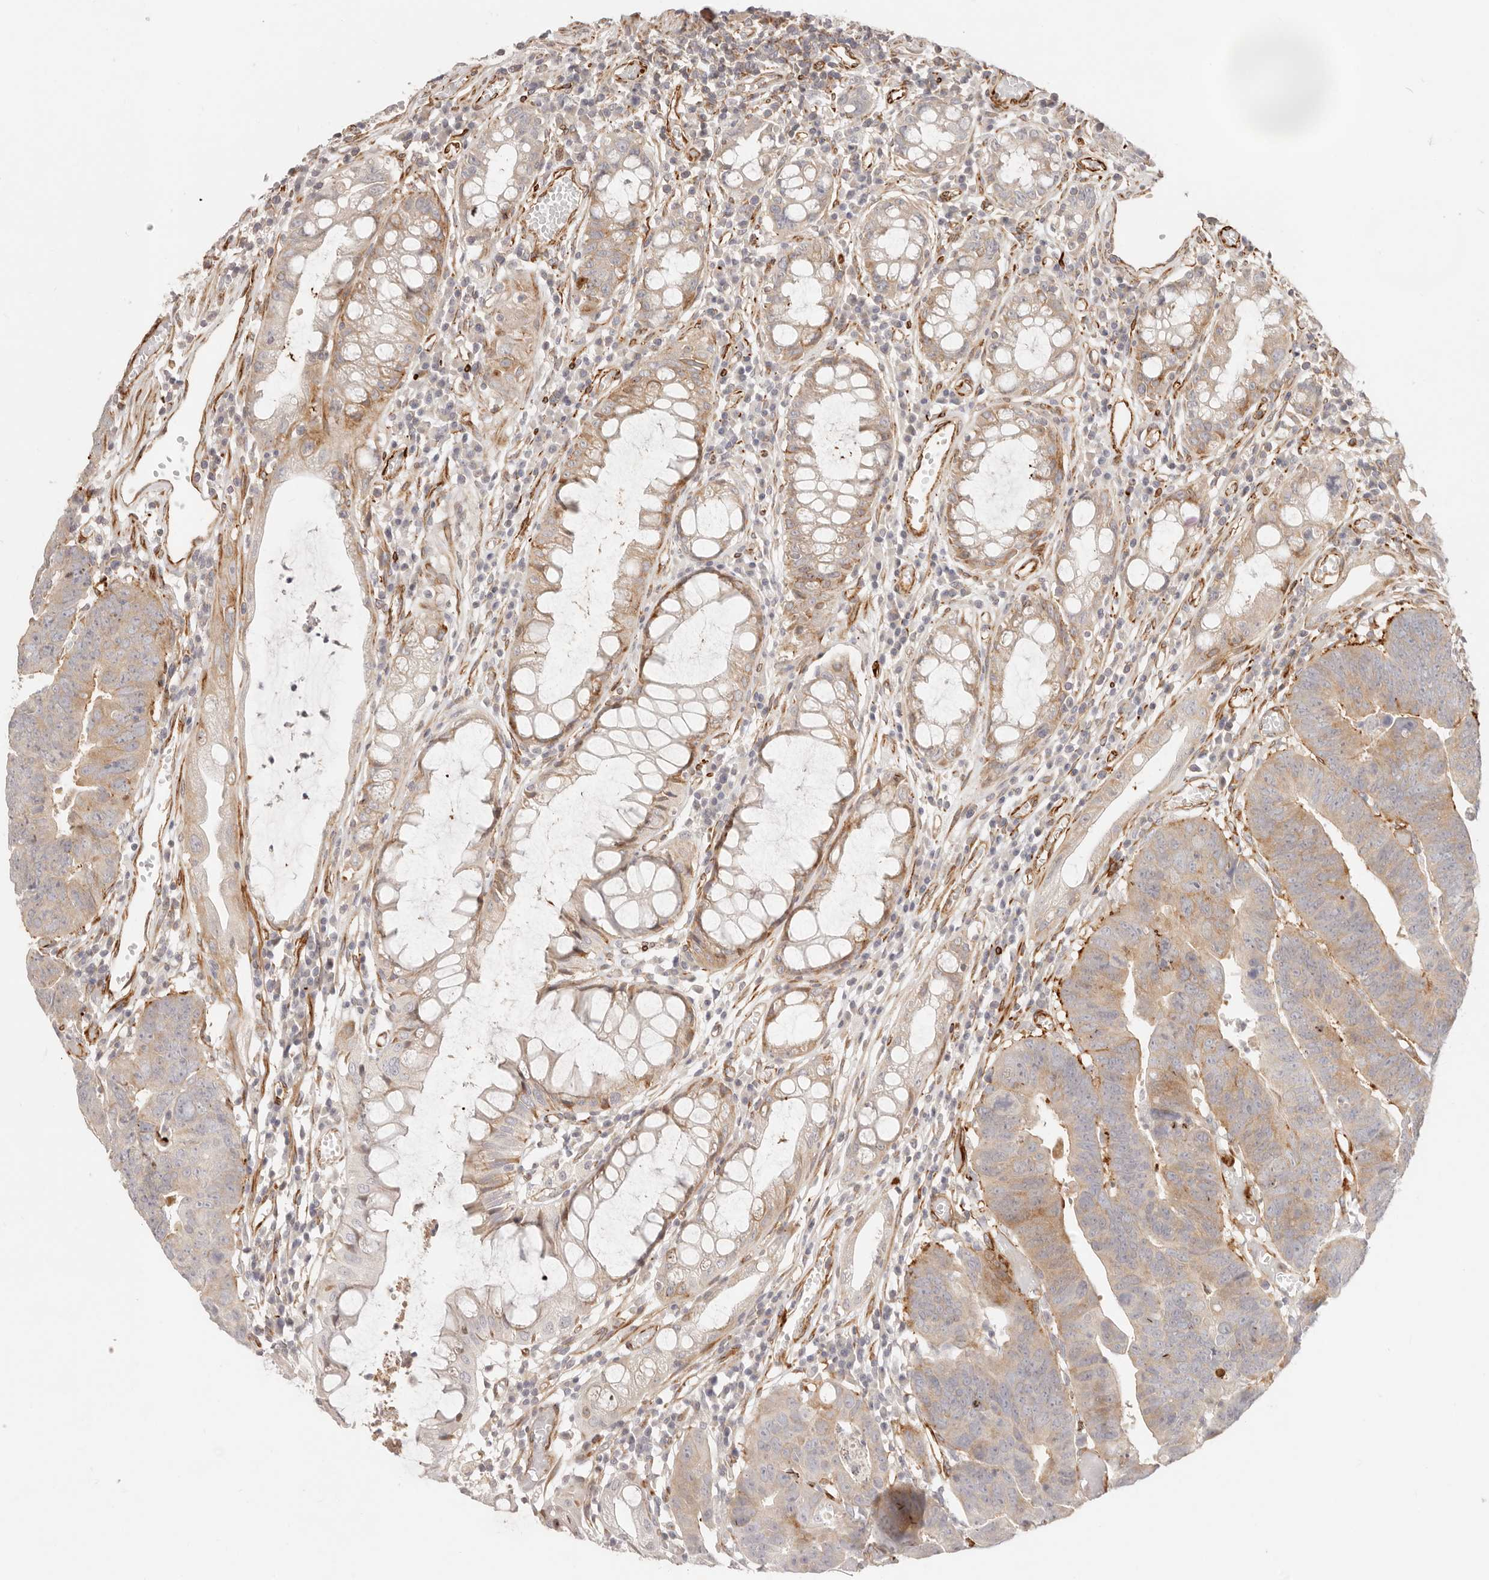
{"staining": {"intensity": "moderate", "quantity": ">75%", "location": "cytoplasmic/membranous"}, "tissue": "colorectal cancer", "cell_type": "Tumor cells", "image_type": "cancer", "snomed": [{"axis": "morphology", "description": "Adenocarcinoma, NOS"}, {"axis": "topography", "description": "Rectum"}], "caption": "Immunohistochemical staining of colorectal adenocarcinoma displays medium levels of moderate cytoplasmic/membranous positivity in approximately >75% of tumor cells.", "gene": "SASS6", "patient": {"sex": "female", "age": 65}}